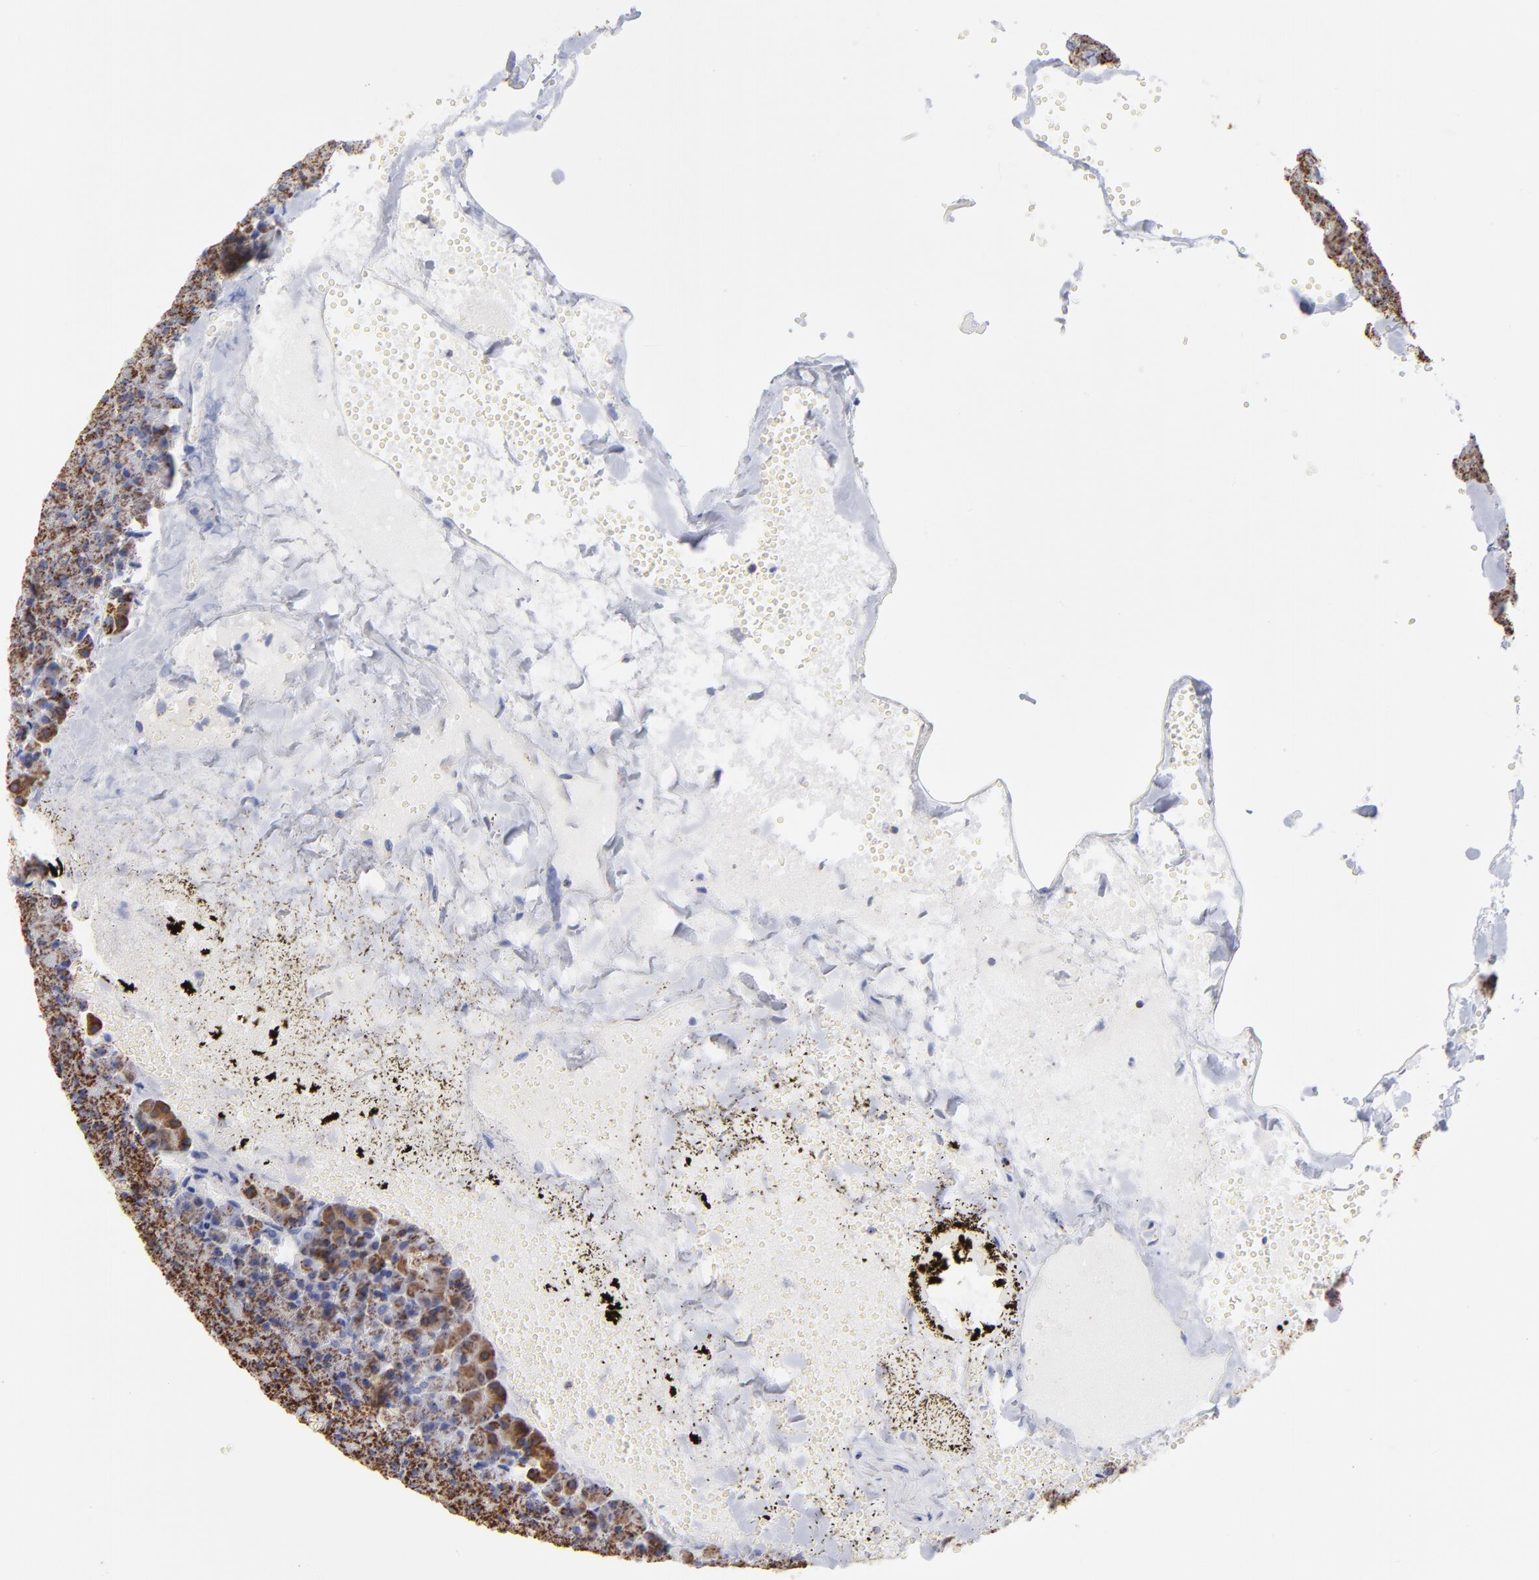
{"staining": {"intensity": "strong", "quantity": ">75%", "location": "cytoplasmic/membranous"}, "tissue": "pancreas", "cell_type": "Exocrine glandular cells", "image_type": "normal", "snomed": [{"axis": "morphology", "description": "Normal tissue, NOS"}, {"axis": "topography", "description": "Pancreas"}], "caption": "Immunohistochemistry (IHC) photomicrograph of normal pancreas: pancreas stained using IHC demonstrates high levels of strong protein expression localized specifically in the cytoplasmic/membranous of exocrine glandular cells, appearing as a cytoplasmic/membranous brown color.", "gene": "PHB1", "patient": {"sex": "female", "age": 35}}